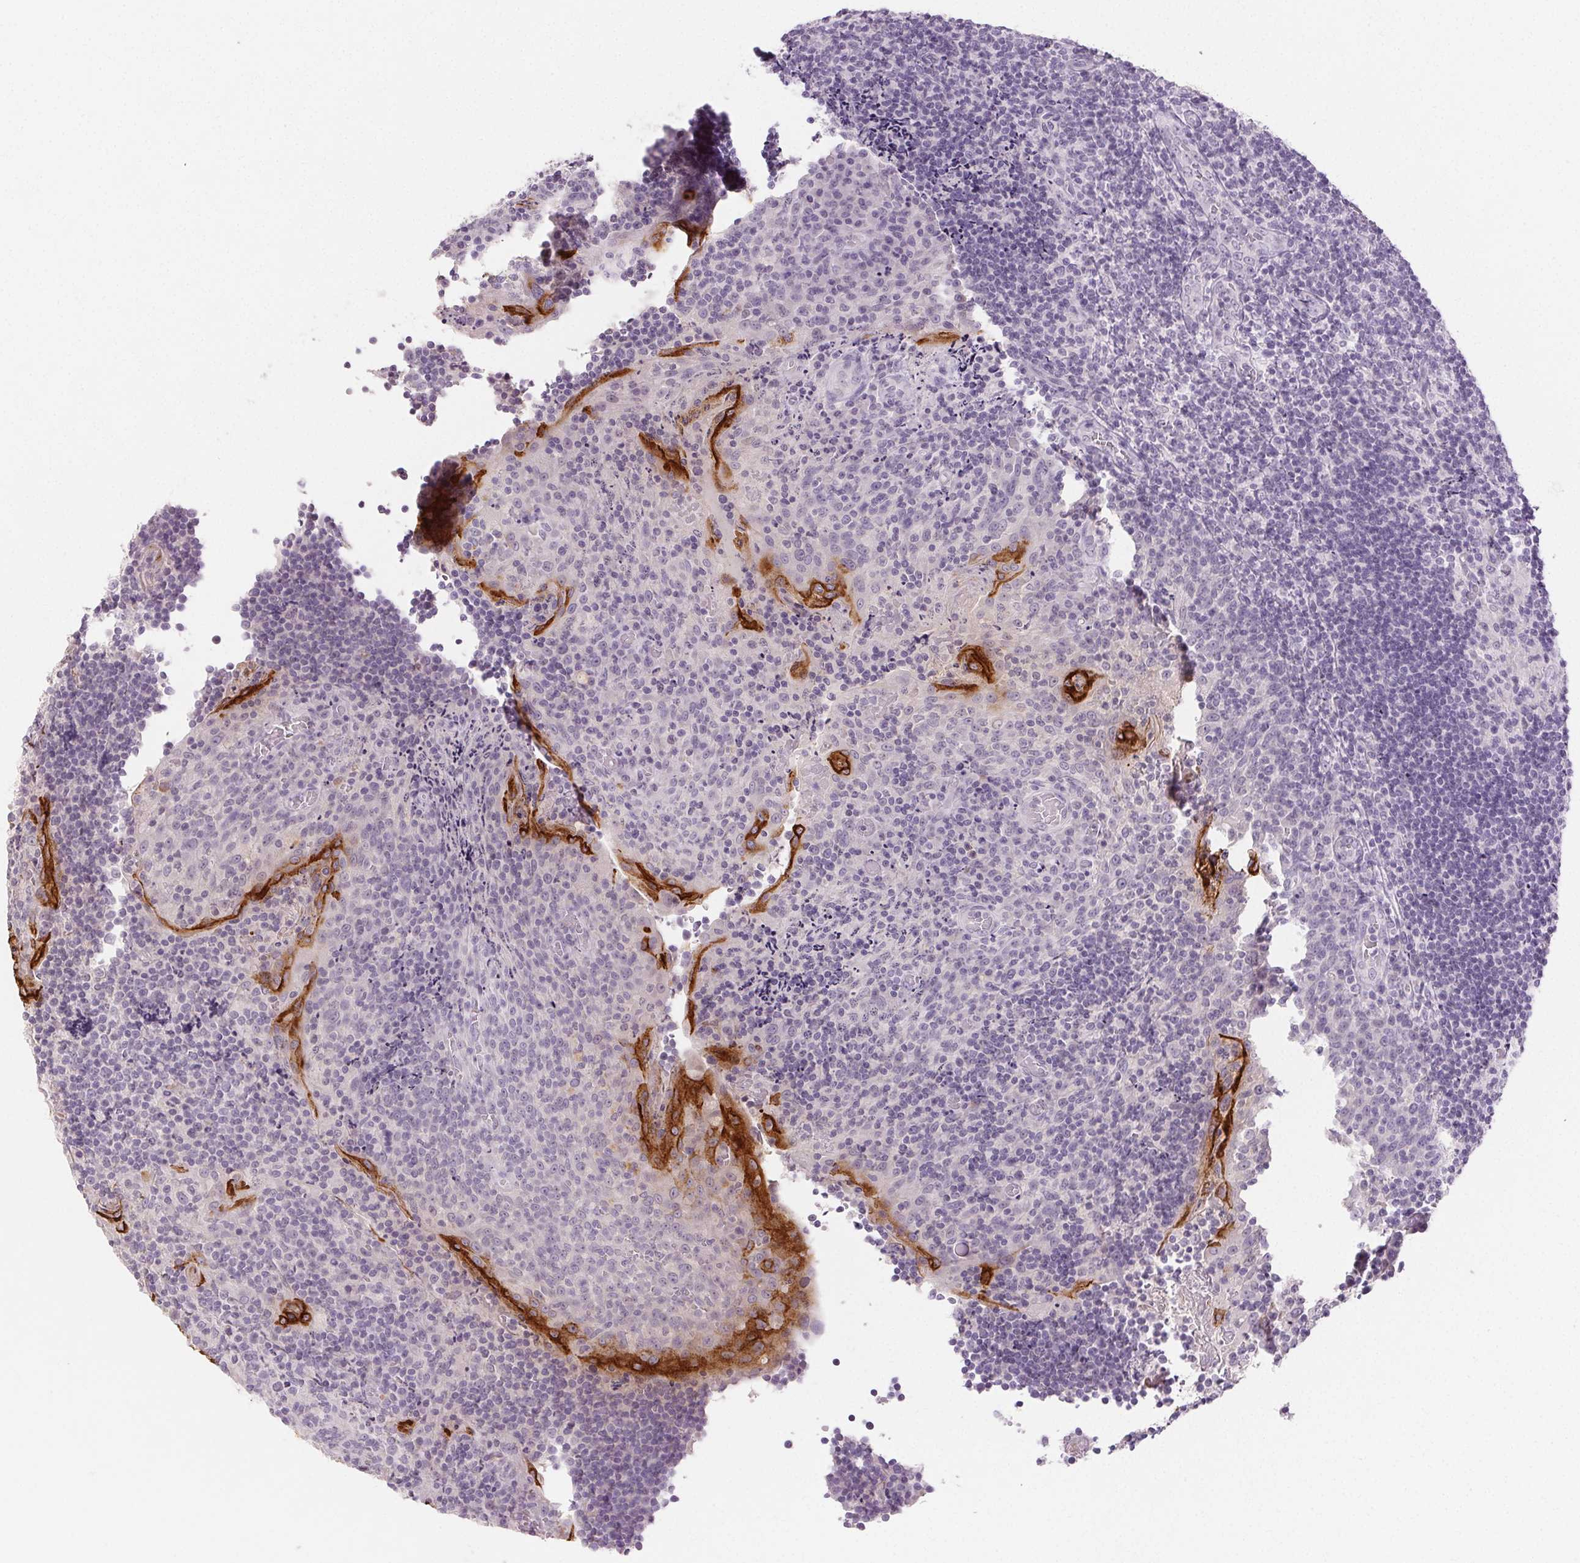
{"staining": {"intensity": "negative", "quantity": "none", "location": "none"}, "tissue": "tonsil", "cell_type": "Germinal center cells", "image_type": "normal", "snomed": [{"axis": "morphology", "description": "Normal tissue, NOS"}, {"axis": "topography", "description": "Tonsil"}], "caption": "This image is of normal tonsil stained with immunohistochemistry (IHC) to label a protein in brown with the nuclei are counter-stained blue. There is no positivity in germinal center cells.", "gene": "PI3", "patient": {"sex": "male", "age": 17}}